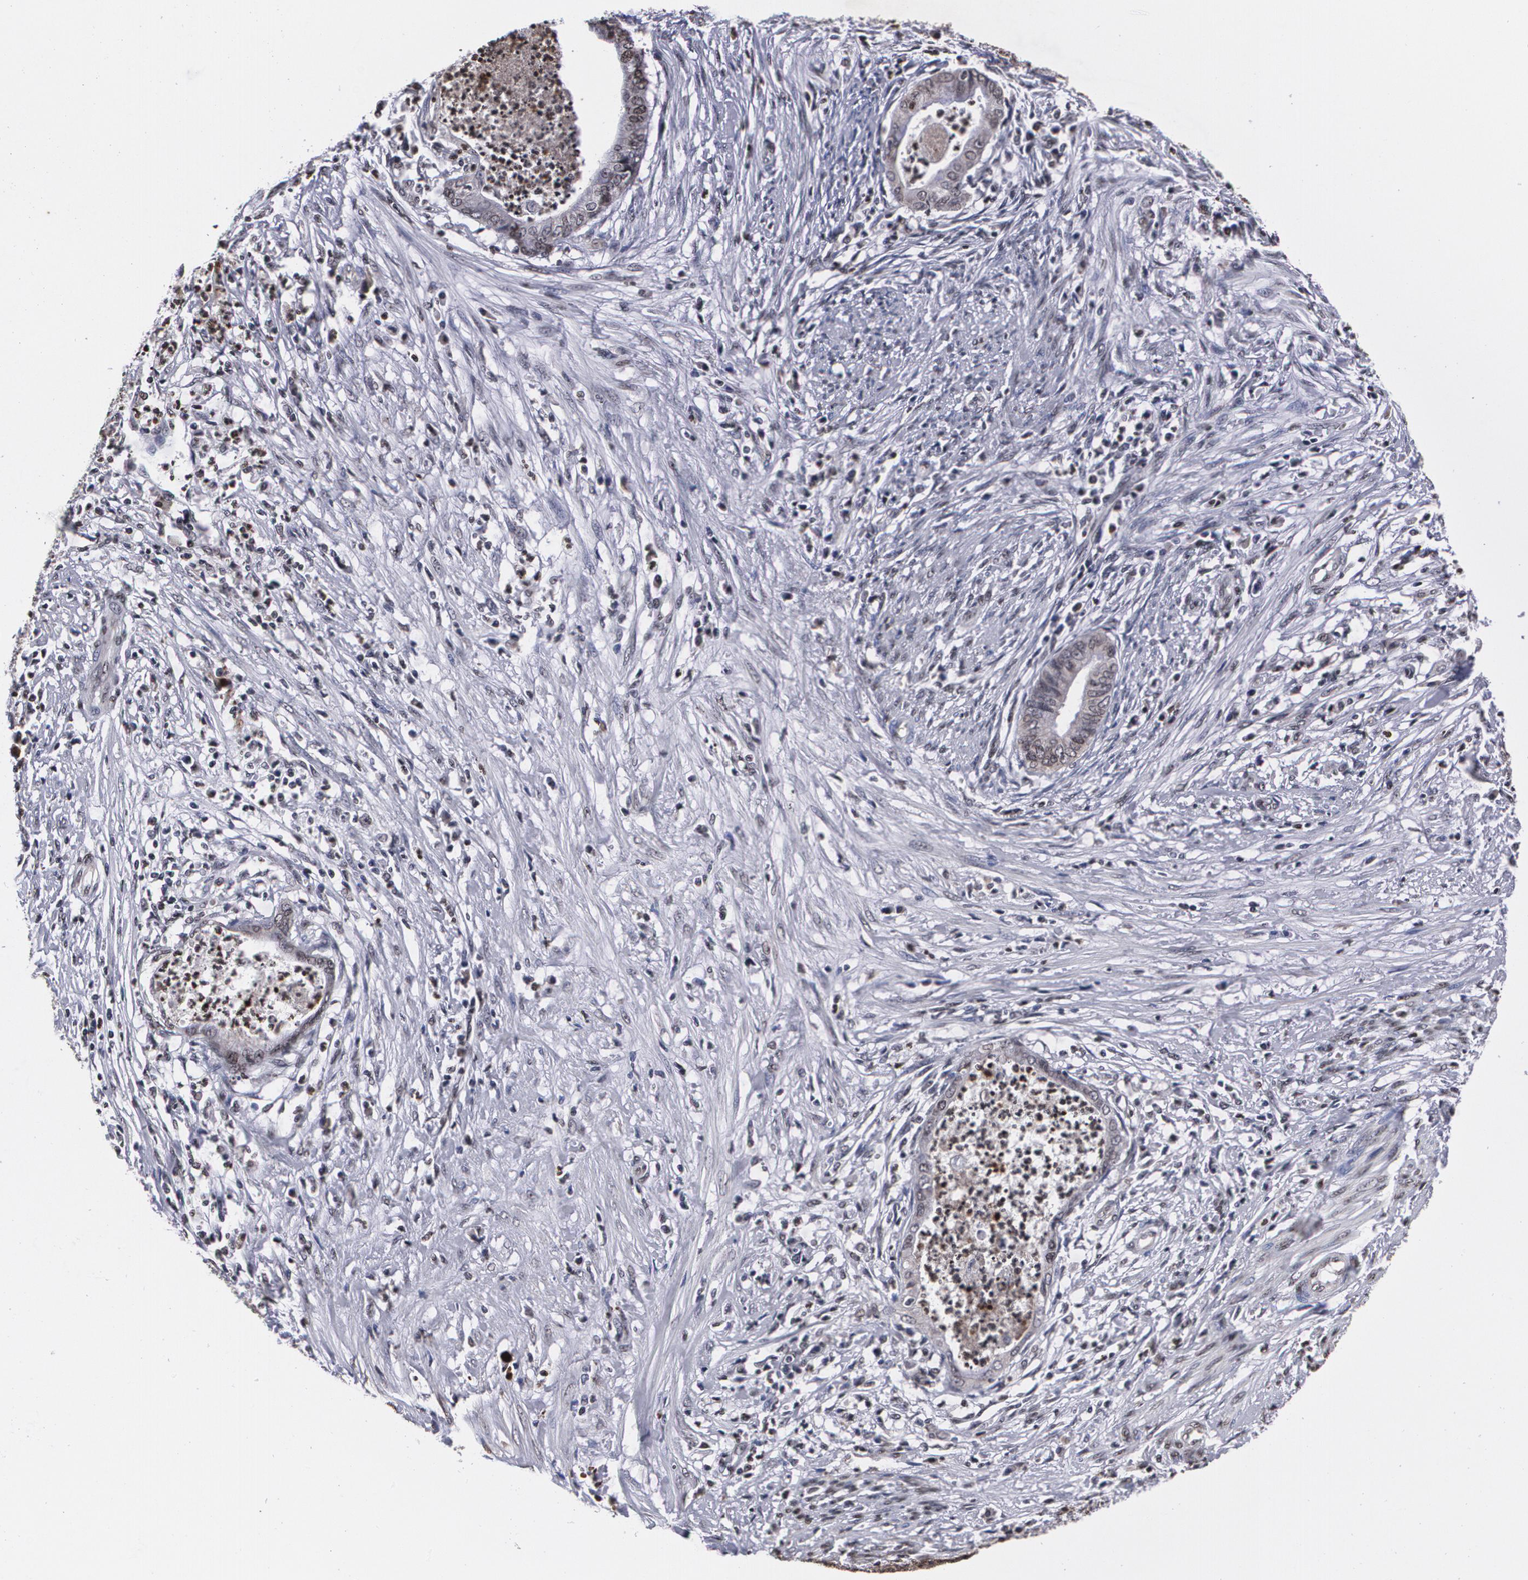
{"staining": {"intensity": "weak", "quantity": "<25%", "location": "cytoplasmic/membranous,nuclear"}, "tissue": "endometrial cancer", "cell_type": "Tumor cells", "image_type": "cancer", "snomed": [{"axis": "morphology", "description": "Necrosis, NOS"}, {"axis": "morphology", "description": "Adenocarcinoma, NOS"}, {"axis": "topography", "description": "Endometrium"}], "caption": "This is a image of IHC staining of endometrial adenocarcinoma, which shows no expression in tumor cells. (DAB (3,3'-diaminobenzidine) immunohistochemistry visualized using brightfield microscopy, high magnification).", "gene": "MVP", "patient": {"sex": "female", "age": 79}}